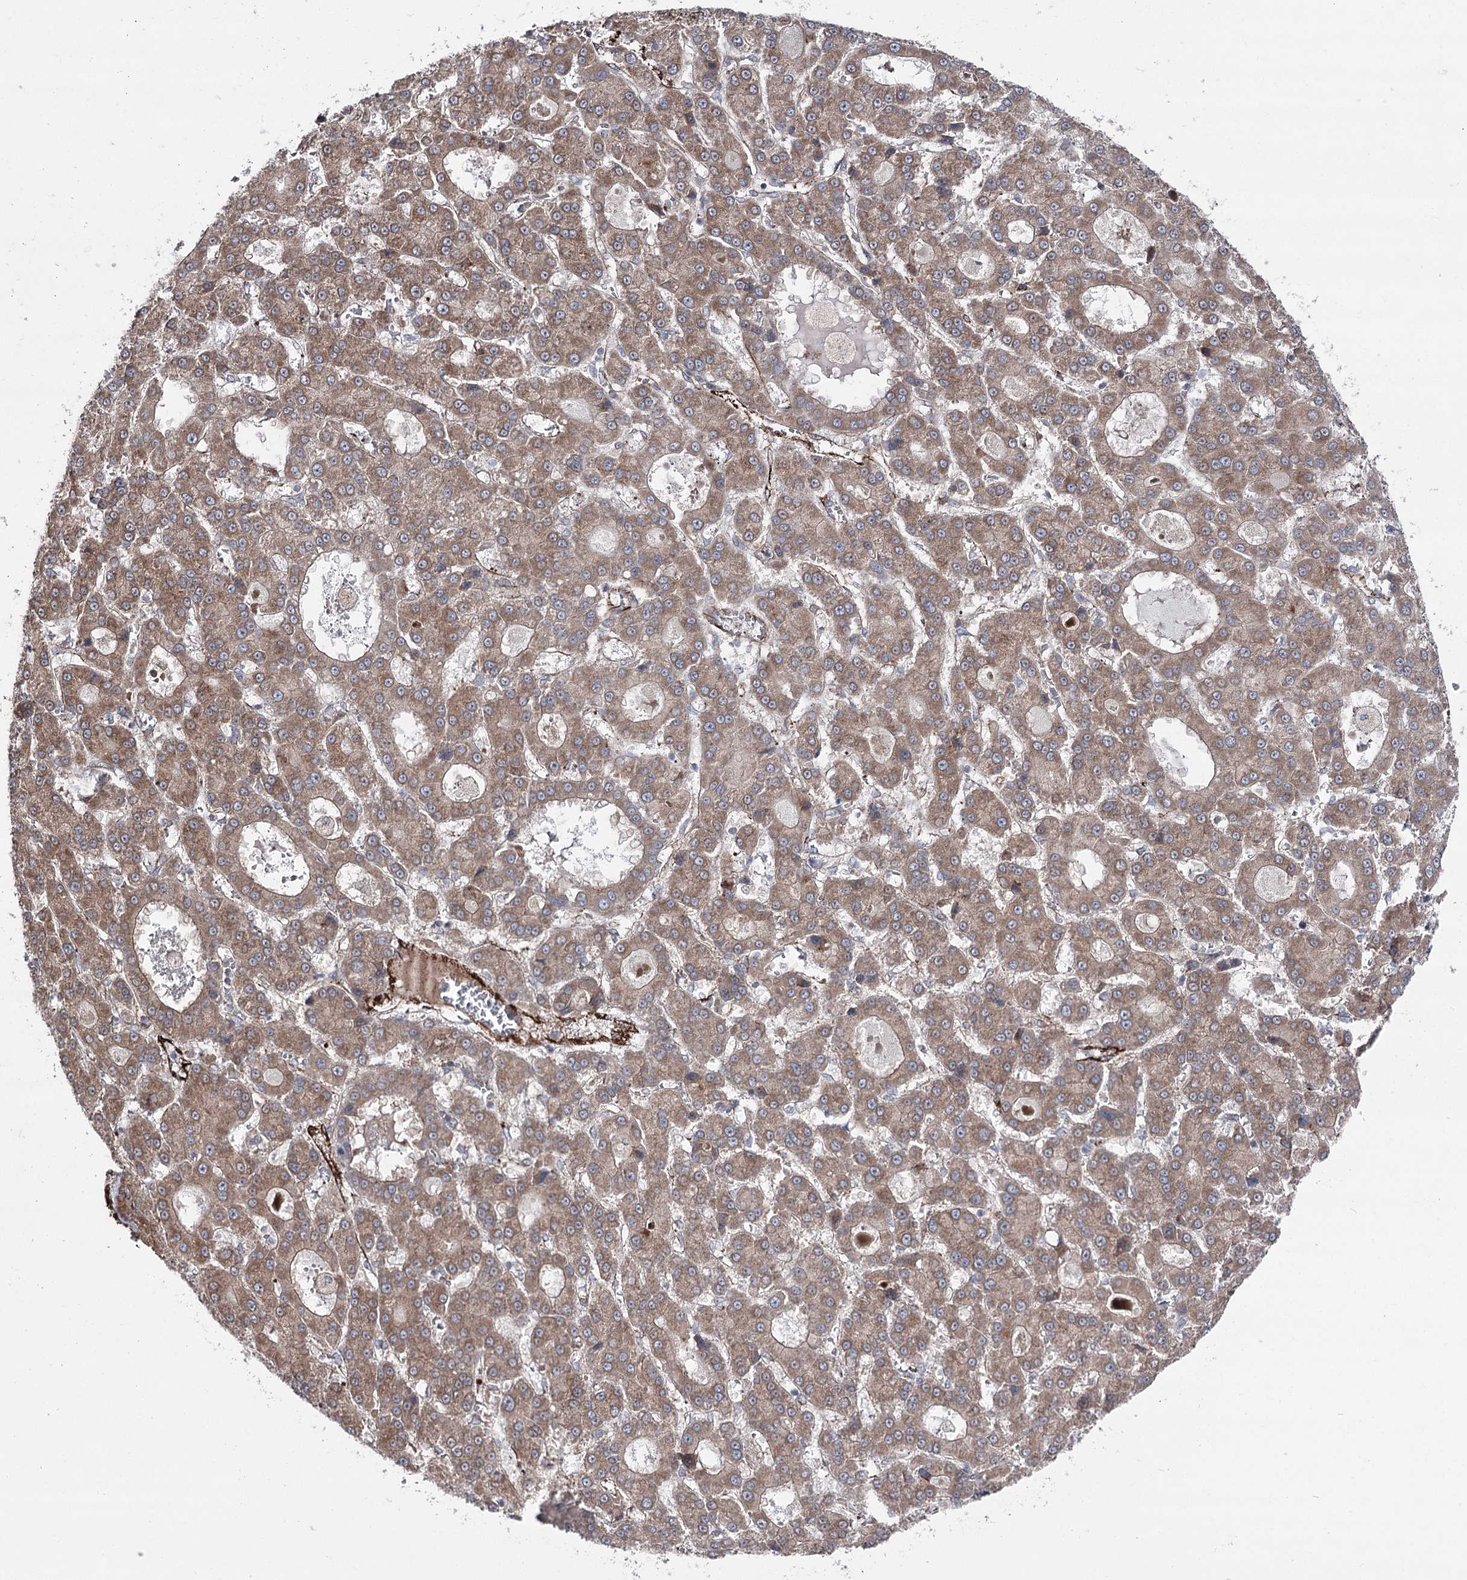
{"staining": {"intensity": "moderate", "quantity": ">75%", "location": "cytoplasmic/membranous"}, "tissue": "liver cancer", "cell_type": "Tumor cells", "image_type": "cancer", "snomed": [{"axis": "morphology", "description": "Carcinoma, Hepatocellular, NOS"}, {"axis": "topography", "description": "Liver"}], "caption": "Immunohistochemical staining of hepatocellular carcinoma (liver) exhibits medium levels of moderate cytoplasmic/membranous protein staining in approximately >75% of tumor cells.", "gene": "MIB1", "patient": {"sex": "male", "age": 70}}